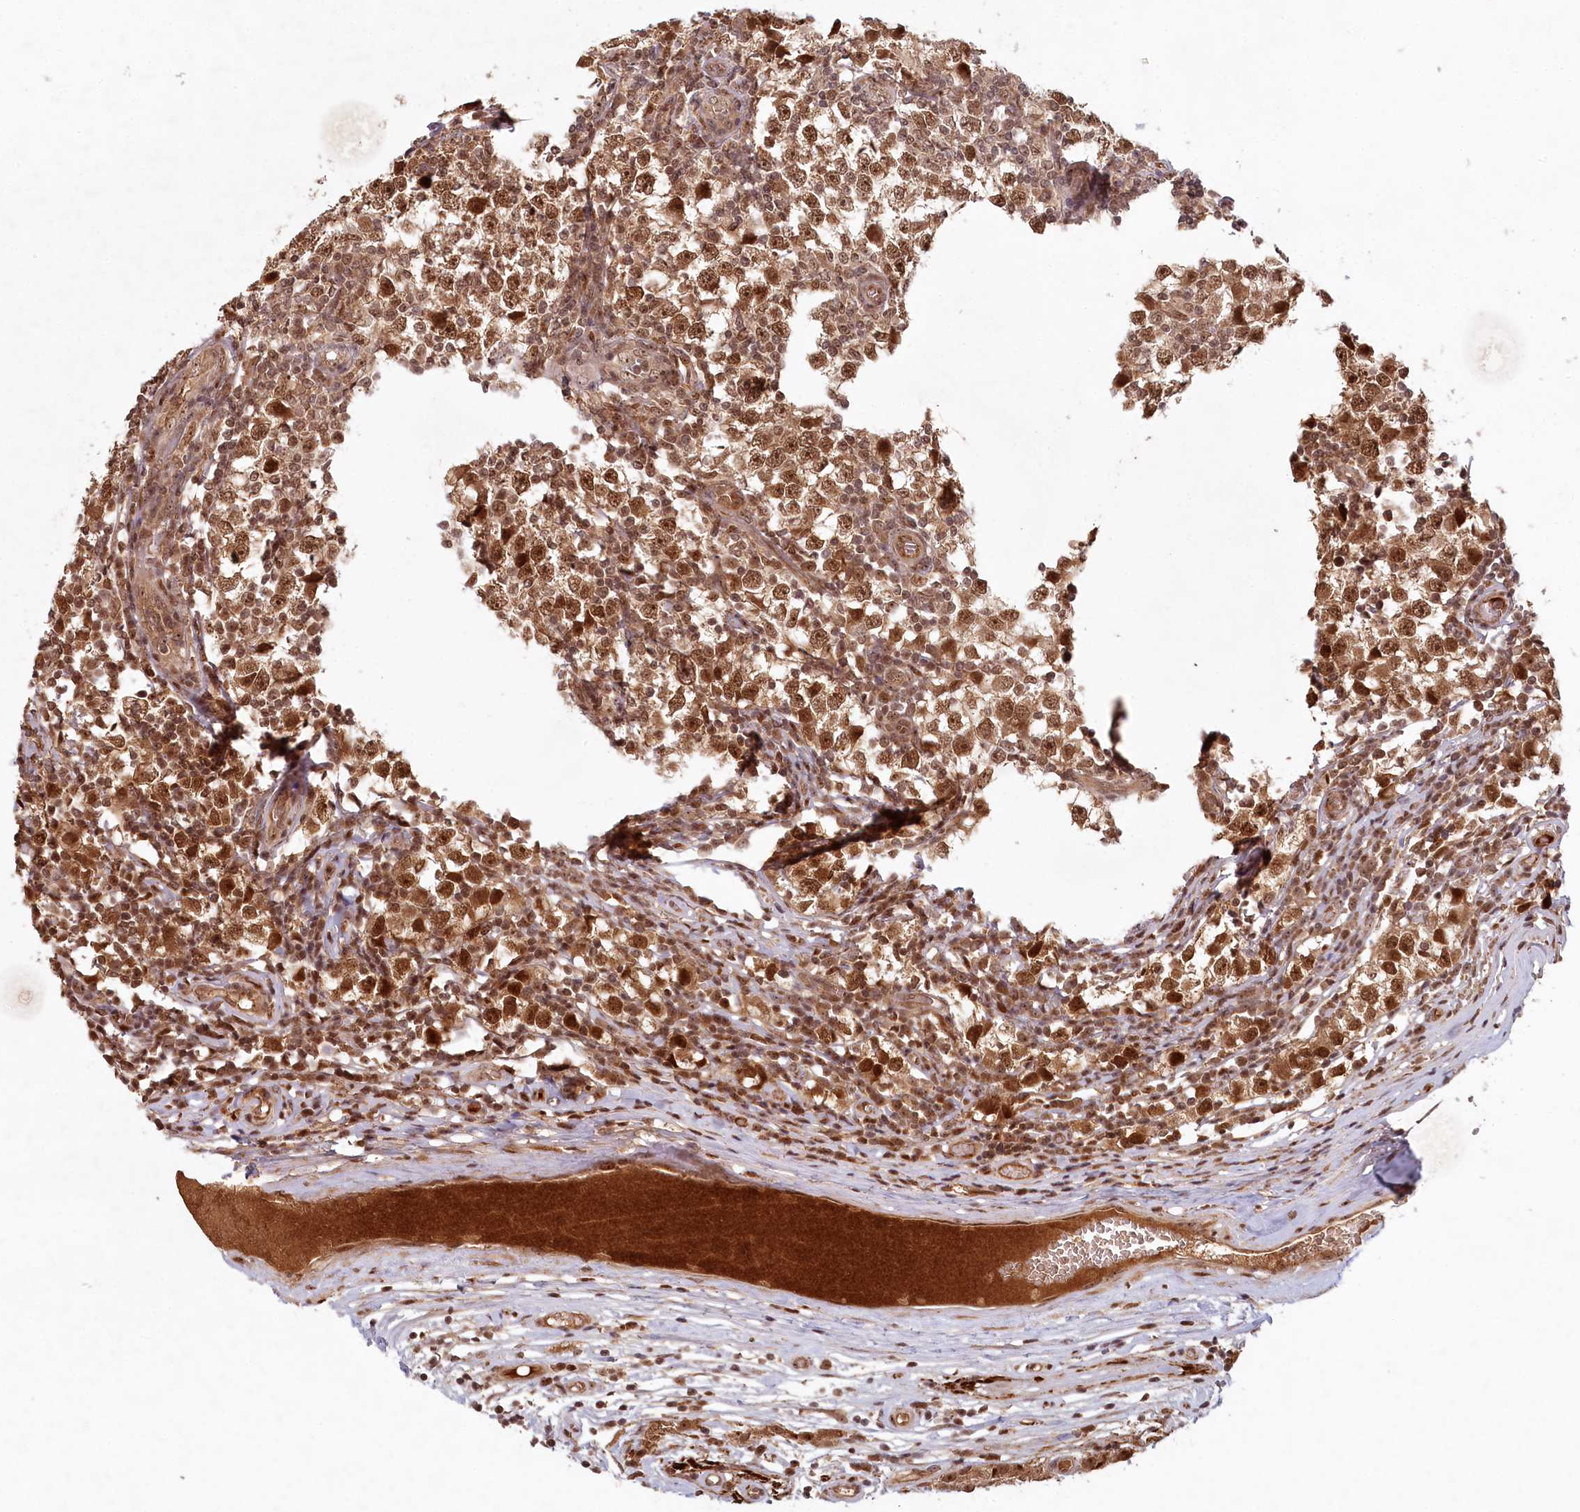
{"staining": {"intensity": "moderate", "quantity": ">75%", "location": "nuclear"}, "tissue": "testis cancer", "cell_type": "Tumor cells", "image_type": "cancer", "snomed": [{"axis": "morphology", "description": "Seminoma, NOS"}, {"axis": "topography", "description": "Testis"}], "caption": "IHC (DAB) staining of testis seminoma exhibits moderate nuclear protein expression in about >75% of tumor cells.", "gene": "WAPL", "patient": {"sex": "male", "age": 65}}